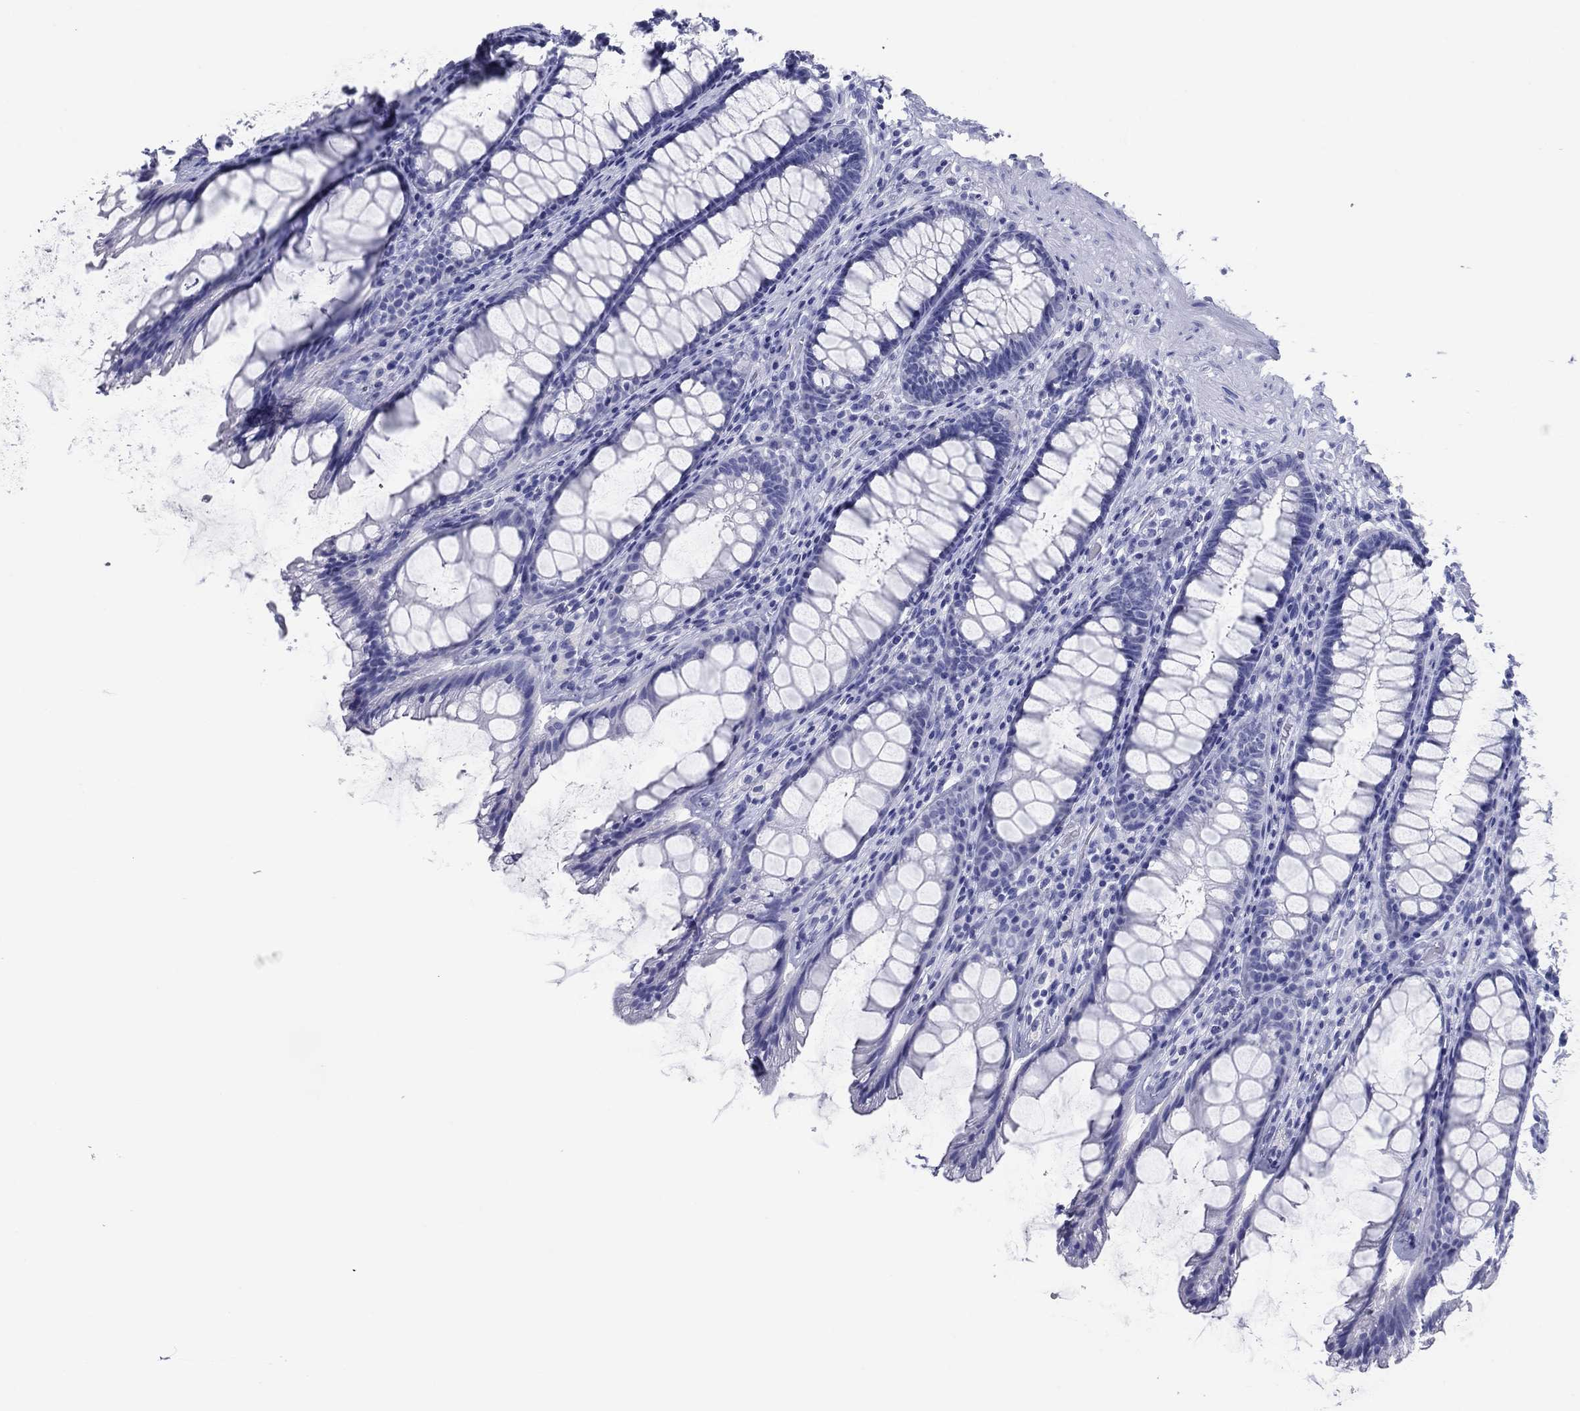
{"staining": {"intensity": "negative", "quantity": "none", "location": "none"}, "tissue": "rectum", "cell_type": "Glandular cells", "image_type": "normal", "snomed": [{"axis": "morphology", "description": "Normal tissue, NOS"}, {"axis": "topography", "description": "Rectum"}], "caption": "High power microscopy micrograph of an immunohistochemistry (IHC) histopathology image of normal rectum, revealing no significant expression in glandular cells.", "gene": "ATP4A", "patient": {"sex": "male", "age": 72}}